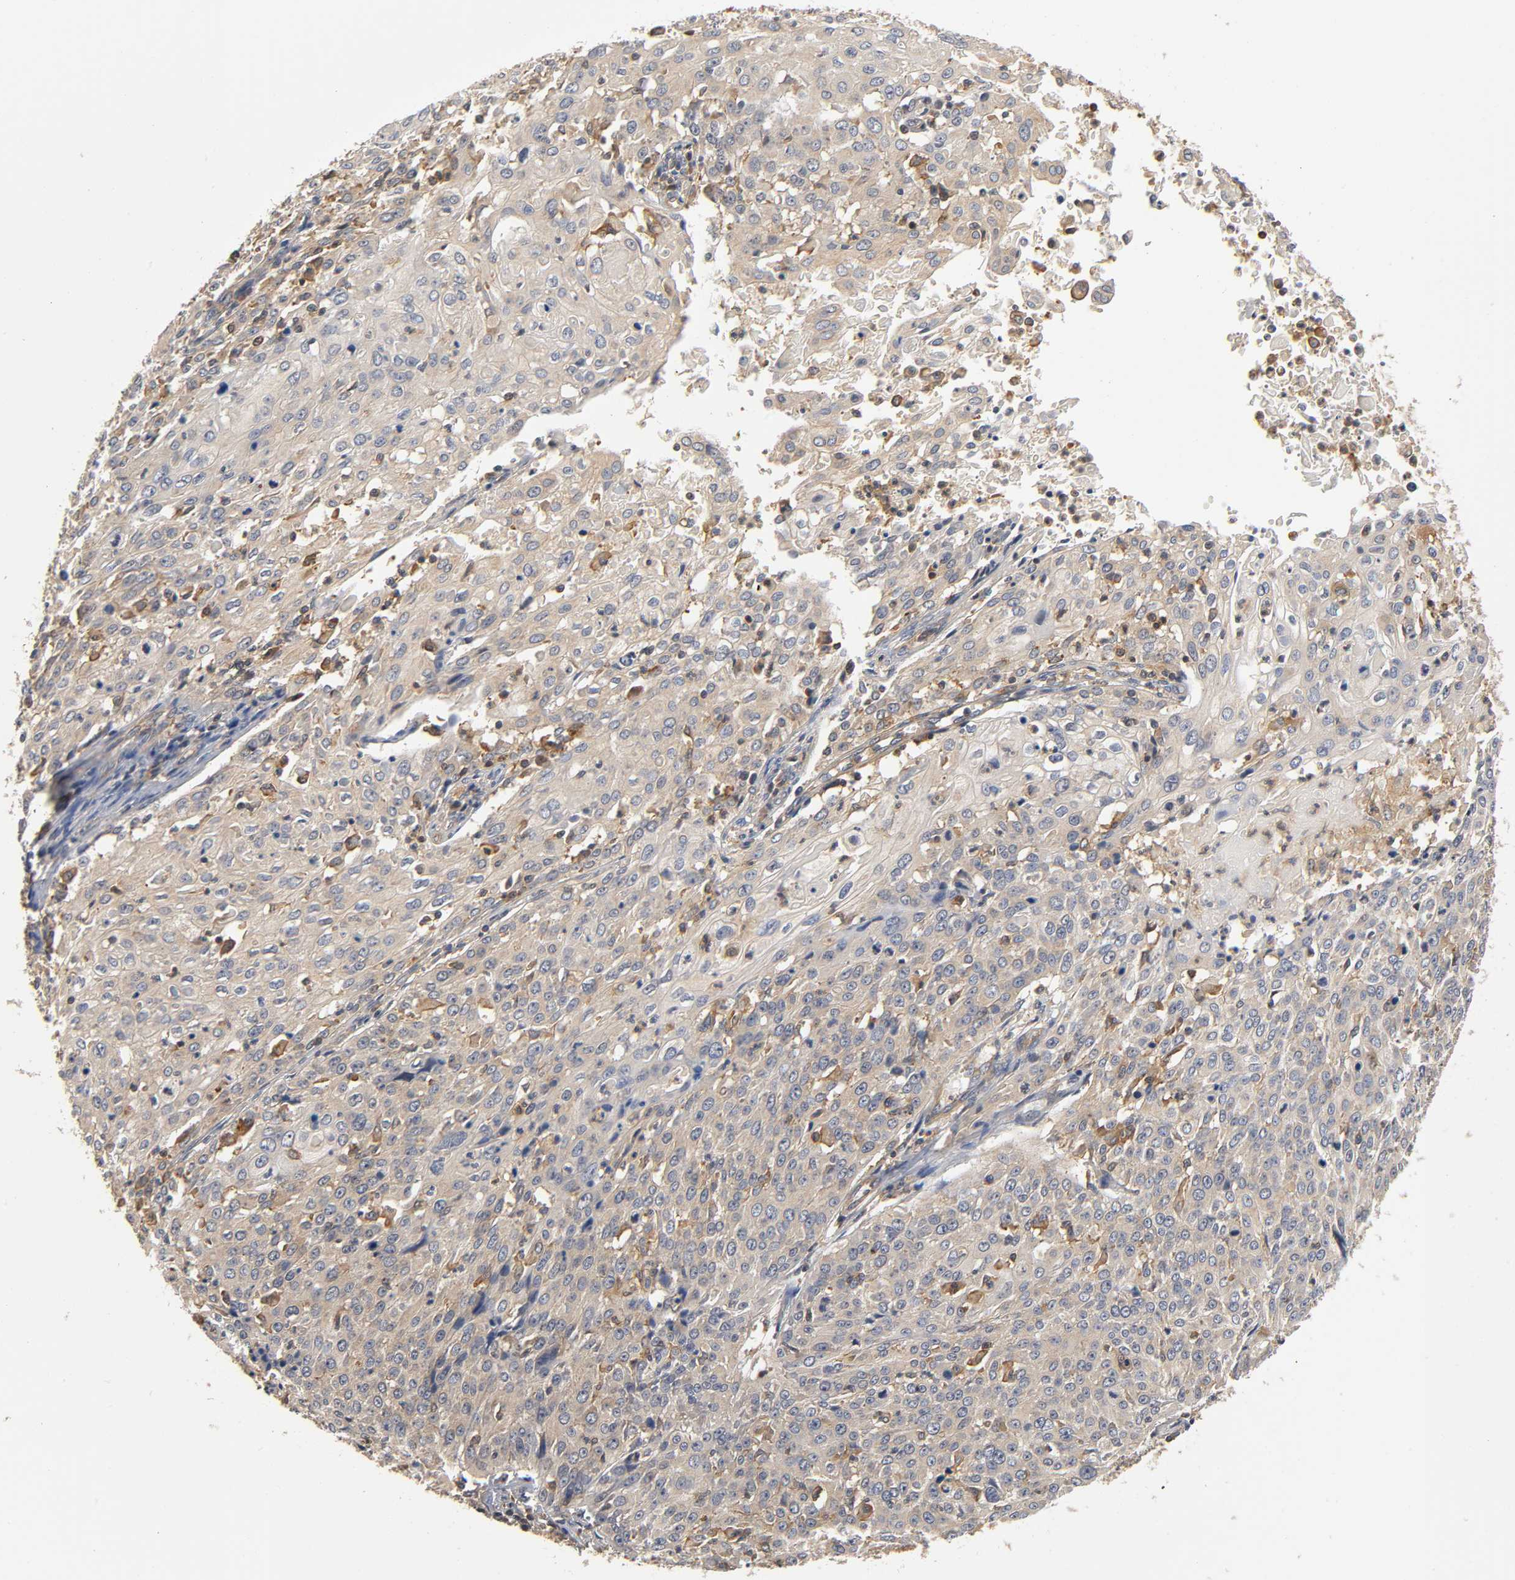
{"staining": {"intensity": "weak", "quantity": ">75%", "location": "cytoplasmic/membranous"}, "tissue": "cervical cancer", "cell_type": "Tumor cells", "image_type": "cancer", "snomed": [{"axis": "morphology", "description": "Squamous cell carcinoma, NOS"}, {"axis": "topography", "description": "Cervix"}], "caption": "This micrograph exhibits squamous cell carcinoma (cervical) stained with IHC to label a protein in brown. The cytoplasmic/membranous of tumor cells show weak positivity for the protein. Nuclei are counter-stained blue.", "gene": "ACTR2", "patient": {"sex": "female", "age": 39}}